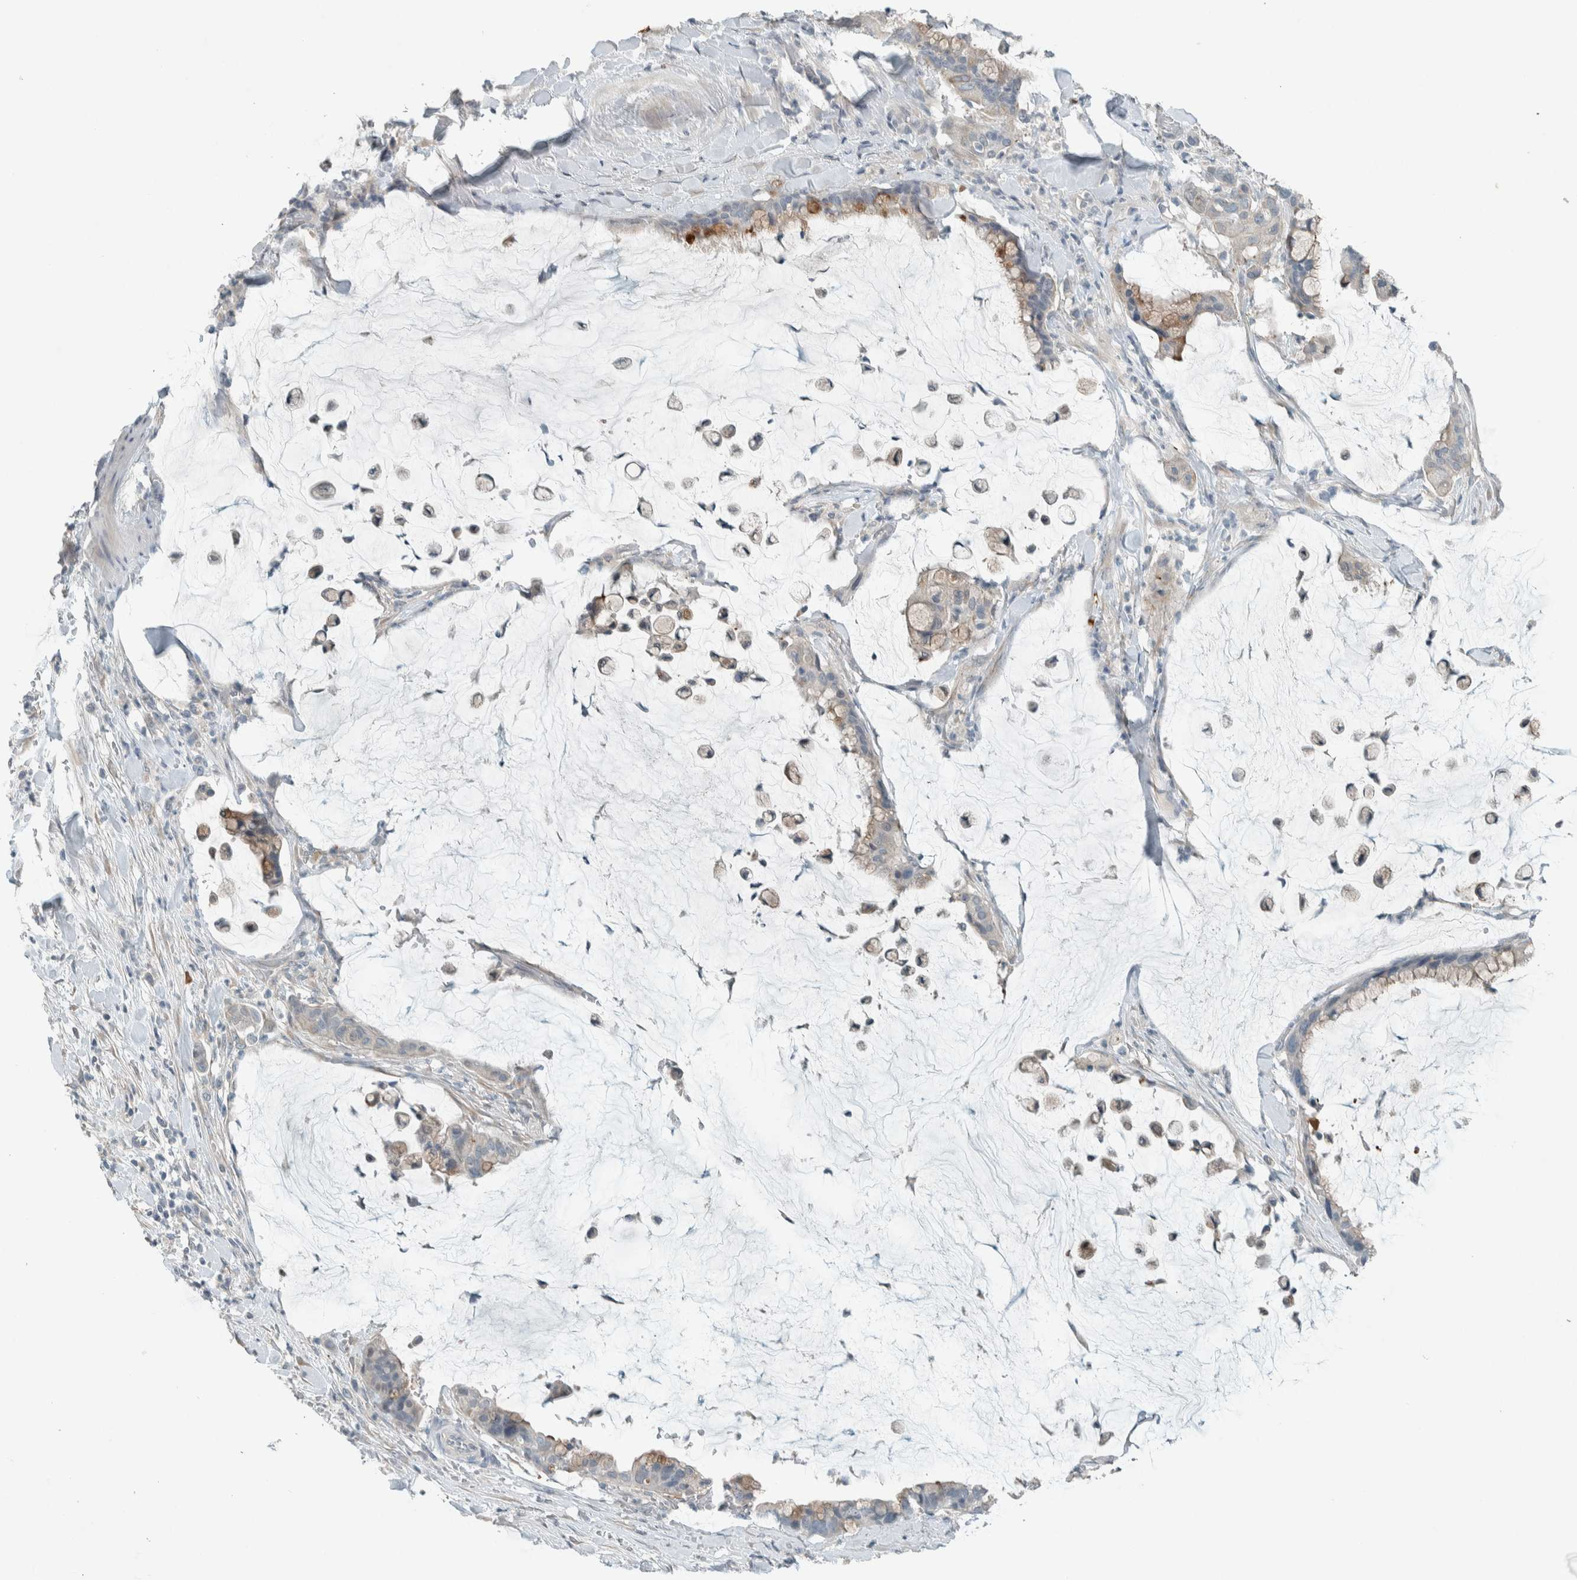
{"staining": {"intensity": "moderate", "quantity": "25%-75%", "location": "cytoplasmic/membranous"}, "tissue": "pancreatic cancer", "cell_type": "Tumor cells", "image_type": "cancer", "snomed": [{"axis": "morphology", "description": "Adenocarcinoma, NOS"}, {"axis": "topography", "description": "Pancreas"}], "caption": "A photomicrograph of pancreatic adenocarcinoma stained for a protein shows moderate cytoplasmic/membranous brown staining in tumor cells.", "gene": "CERCAM", "patient": {"sex": "male", "age": 41}}